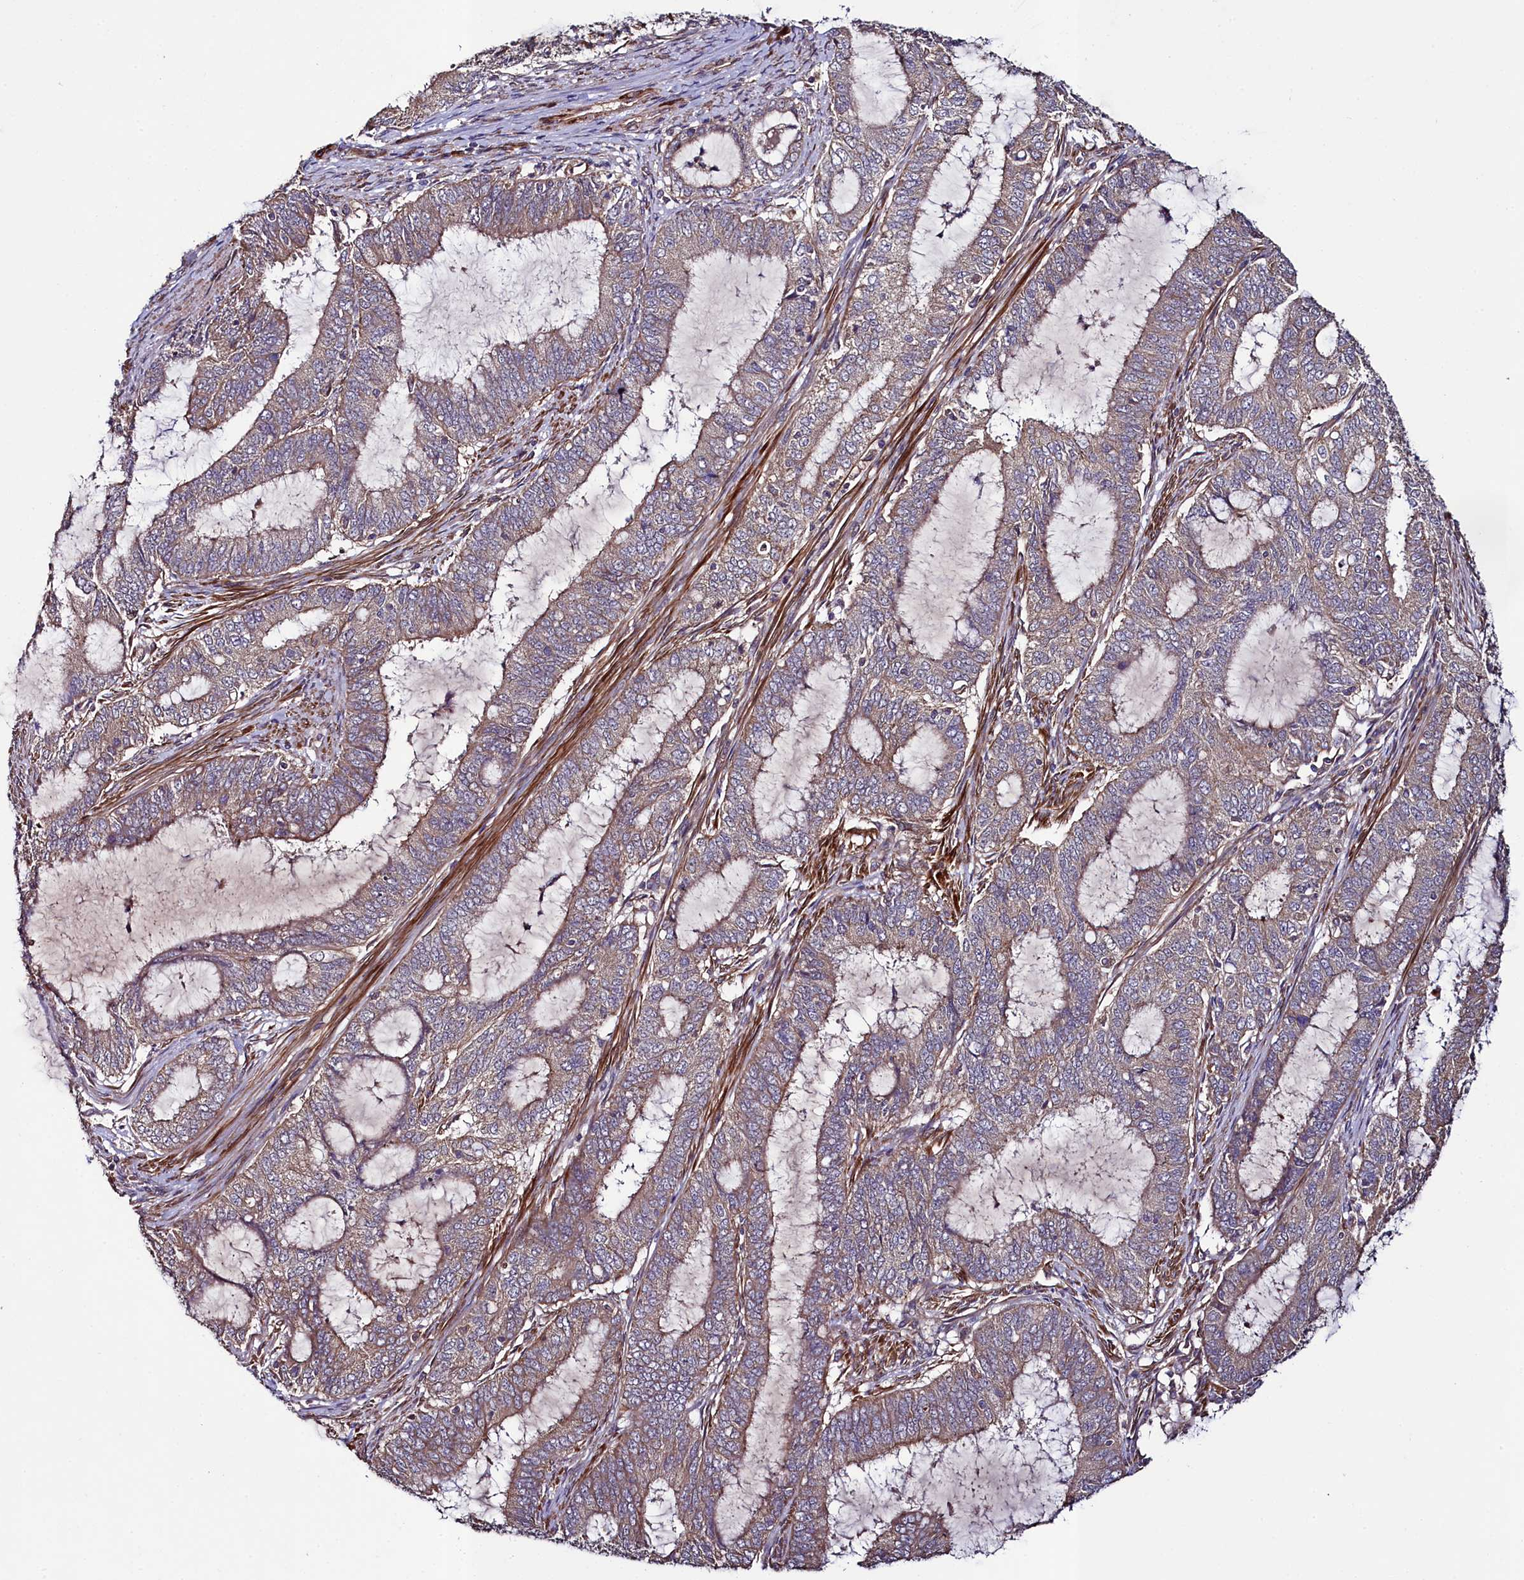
{"staining": {"intensity": "weak", "quantity": "25%-75%", "location": "cytoplasmic/membranous"}, "tissue": "endometrial cancer", "cell_type": "Tumor cells", "image_type": "cancer", "snomed": [{"axis": "morphology", "description": "Adenocarcinoma, NOS"}, {"axis": "topography", "description": "Endometrium"}], "caption": "IHC image of endometrial cancer stained for a protein (brown), which exhibits low levels of weak cytoplasmic/membranous expression in about 25%-75% of tumor cells.", "gene": "CCDC102A", "patient": {"sex": "female", "age": 51}}